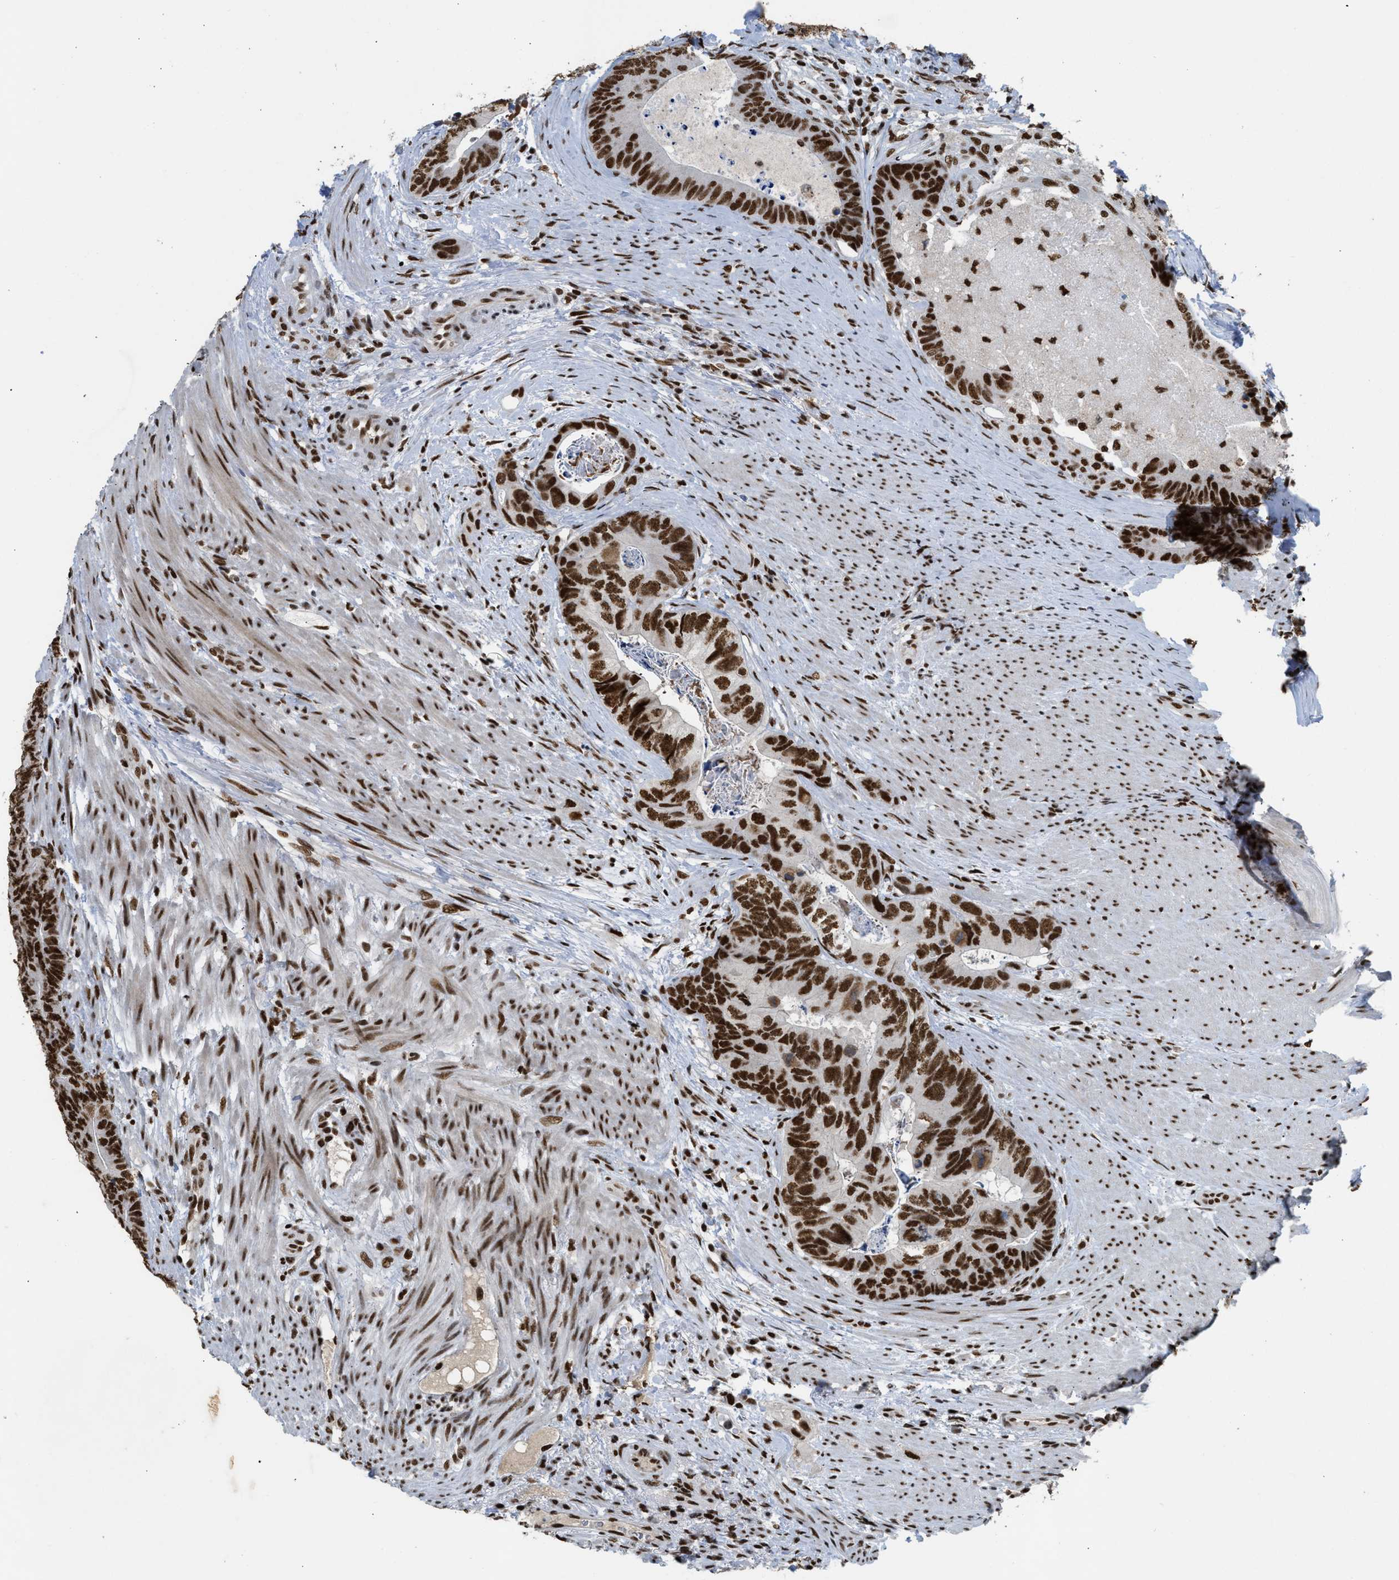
{"staining": {"intensity": "strong", "quantity": ">75%", "location": "nuclear"}, "tissue": "colorectal cancer", "cell_type": "Tumor cells", "image_type": "cancer", "snomed": [{"axis": "morphology", "description": "Adenocarcinoma, NOS"}, {"axis": "topography", "description": "Colon"}], "caption": "High-magnification brightfield microscopy of adenocarcinoma (colorectal) stained with DAB (brown) and counterstained with hematoxylin (blue). tumor cells exhibit strong nuclear expression is identified in about>75% of cells.", "gene": "SCAF4", "patient": {"sex": "female", "age": 67}}